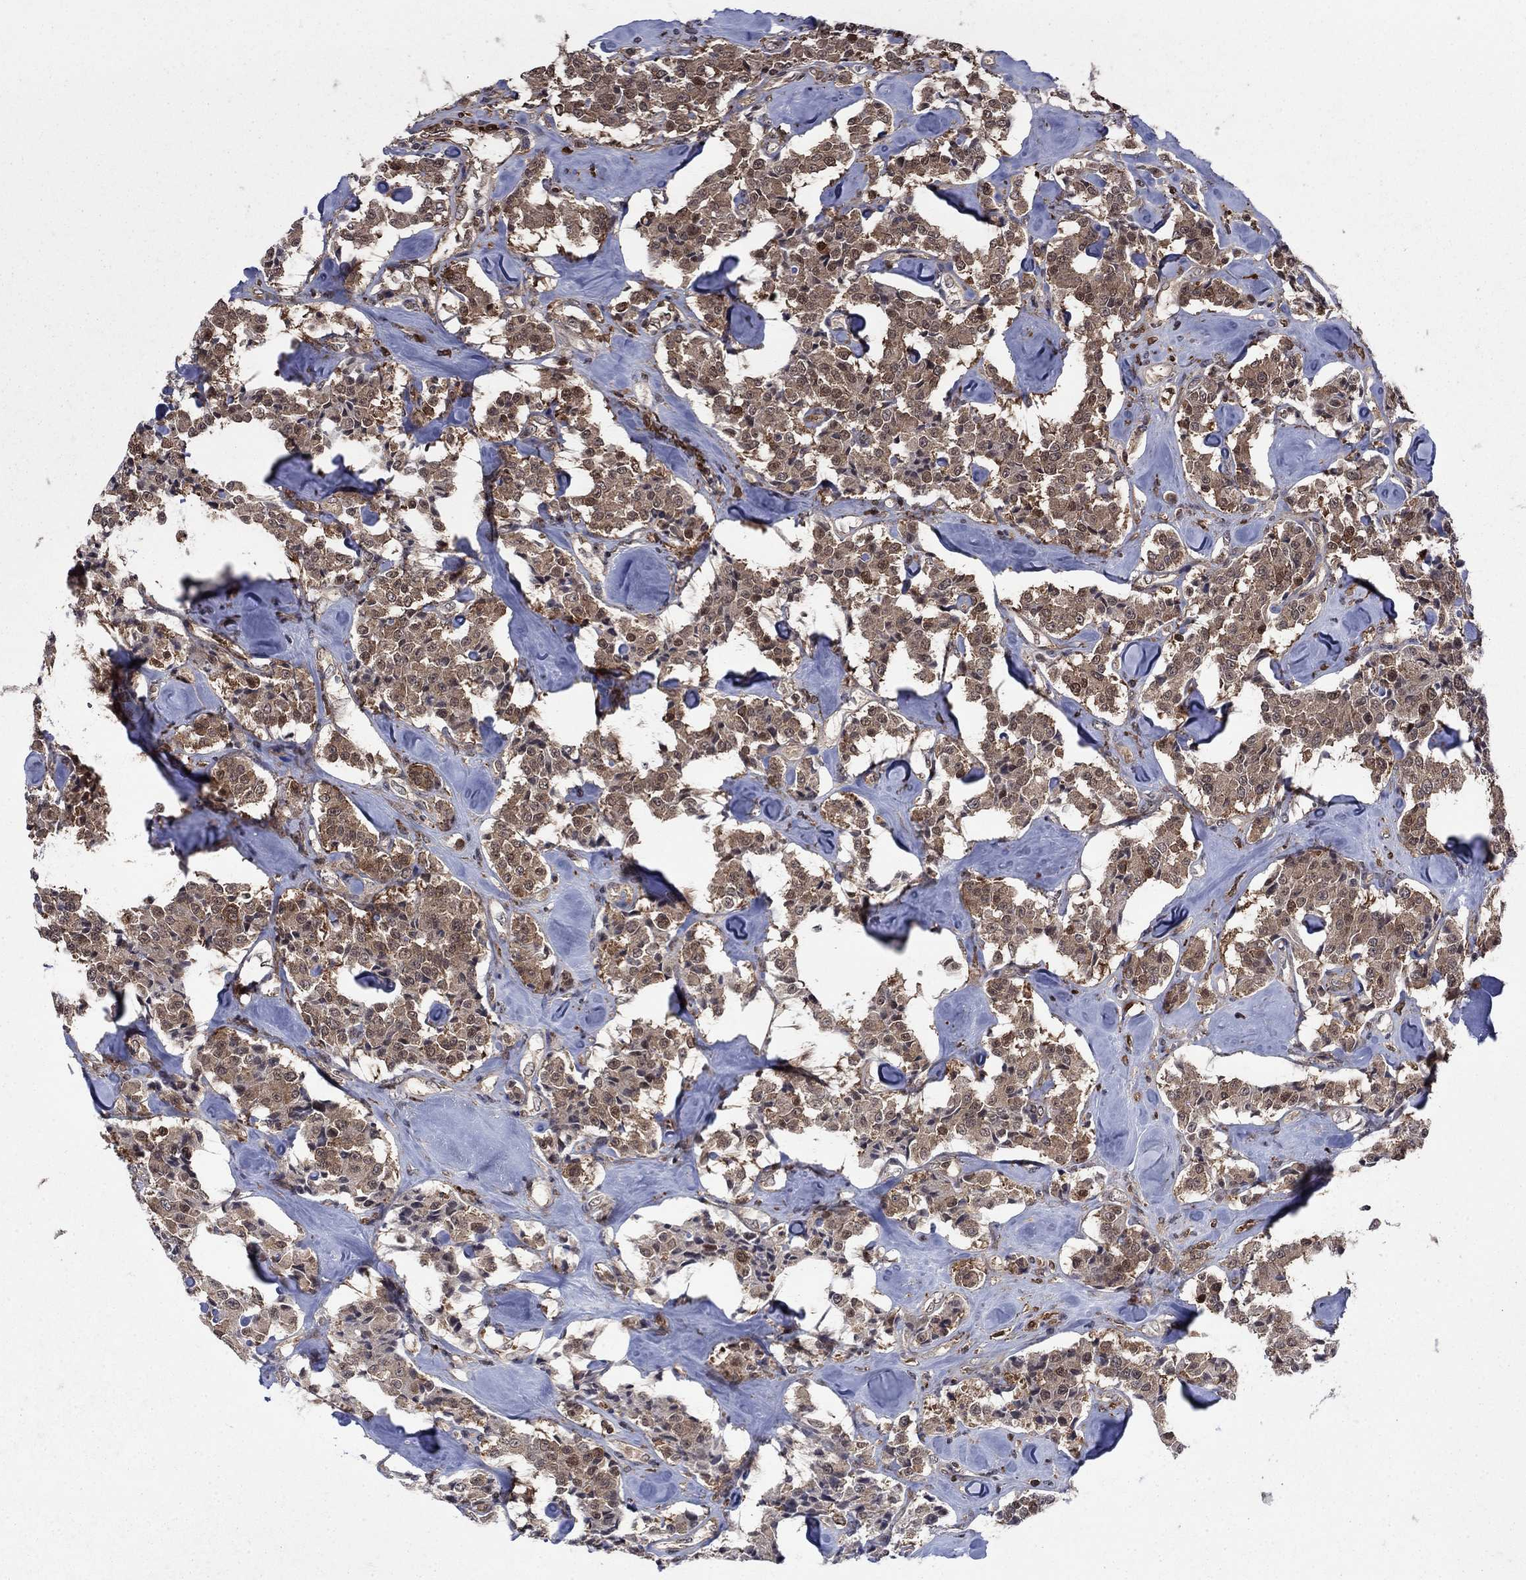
{"staining": {"intensity": "moderate", "quantity": ">75%", "location": "cytoplasmic/membranous"}, "tissue": "carcinoid", "cell_type": "Tumor cells", "image_type": "cancer", "snomed": [{"axis": "morphology", "description": "Carcinoid, malignant, NOS"}, {"axis": "topography", "description": "Pancreas"}], "caption": "Brown immunohistochemical staining in carcinoid (malignant) displays moderate cytoplasmic/membranous expression in about >75% of tumor cells.", "gene": "CACYBP", "patient": {"sex": "male", "age": 41}}